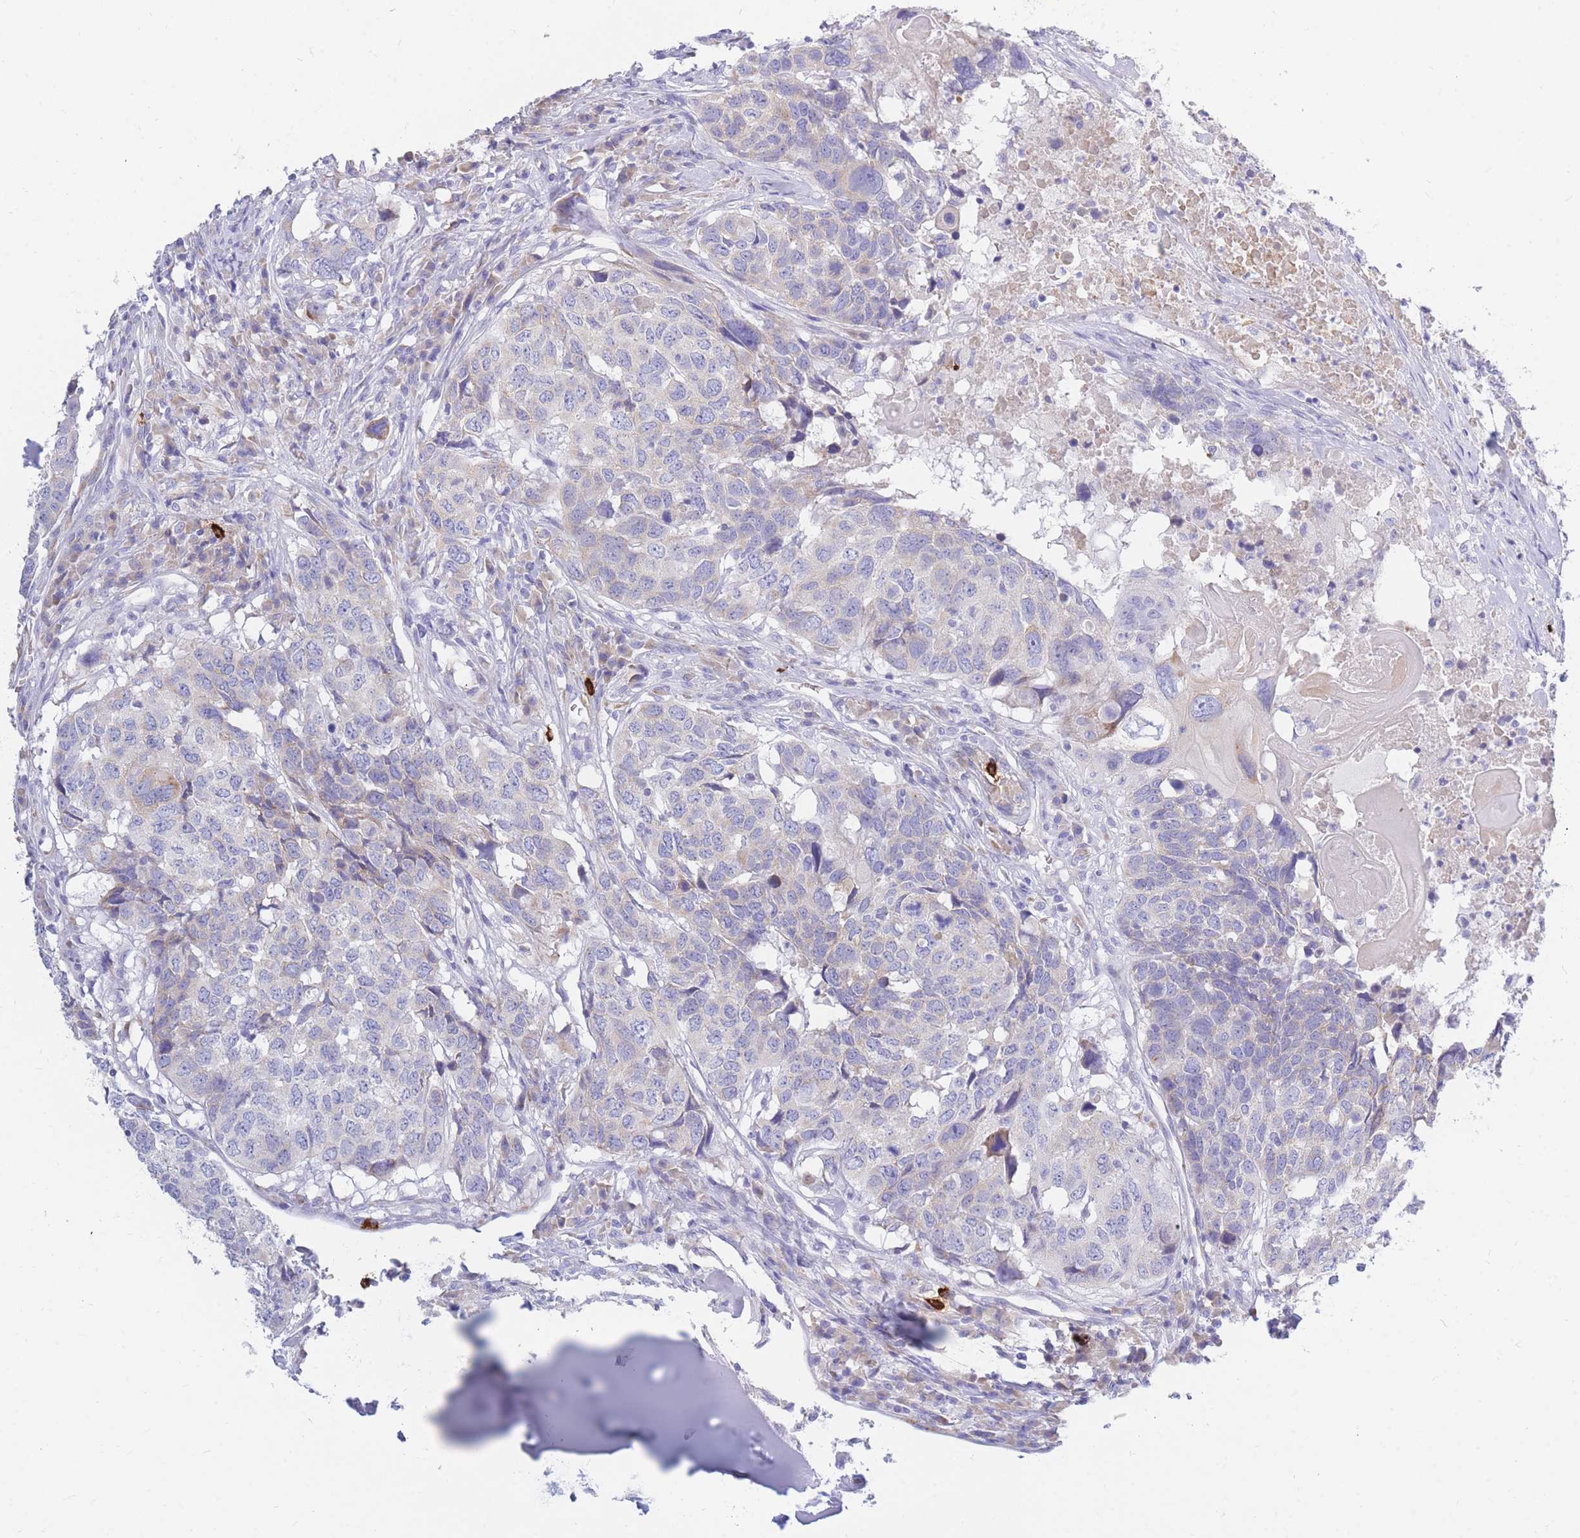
{"staining": {"intensity": "weak", "quantity": "<25%", "location": "cytoplasmic/membranous"}, "tissue": "head and neck cancer", "cell_type": "Tumor cells", "image_type": "cancer", "snomed": [{"axis": "morphology", "description": "Squamous cell carcinoma, NOS"}, {"axis": "topography", "description": "Head-Neck"}], "caption": "This is a micrograph of immunohistochemistry staining of head and neck cancer (squamous cell carcinoma), which shows no positivity in tumor cells.", "gene": "TPSD1", "patient": {"sex": "male", "age": 66}}